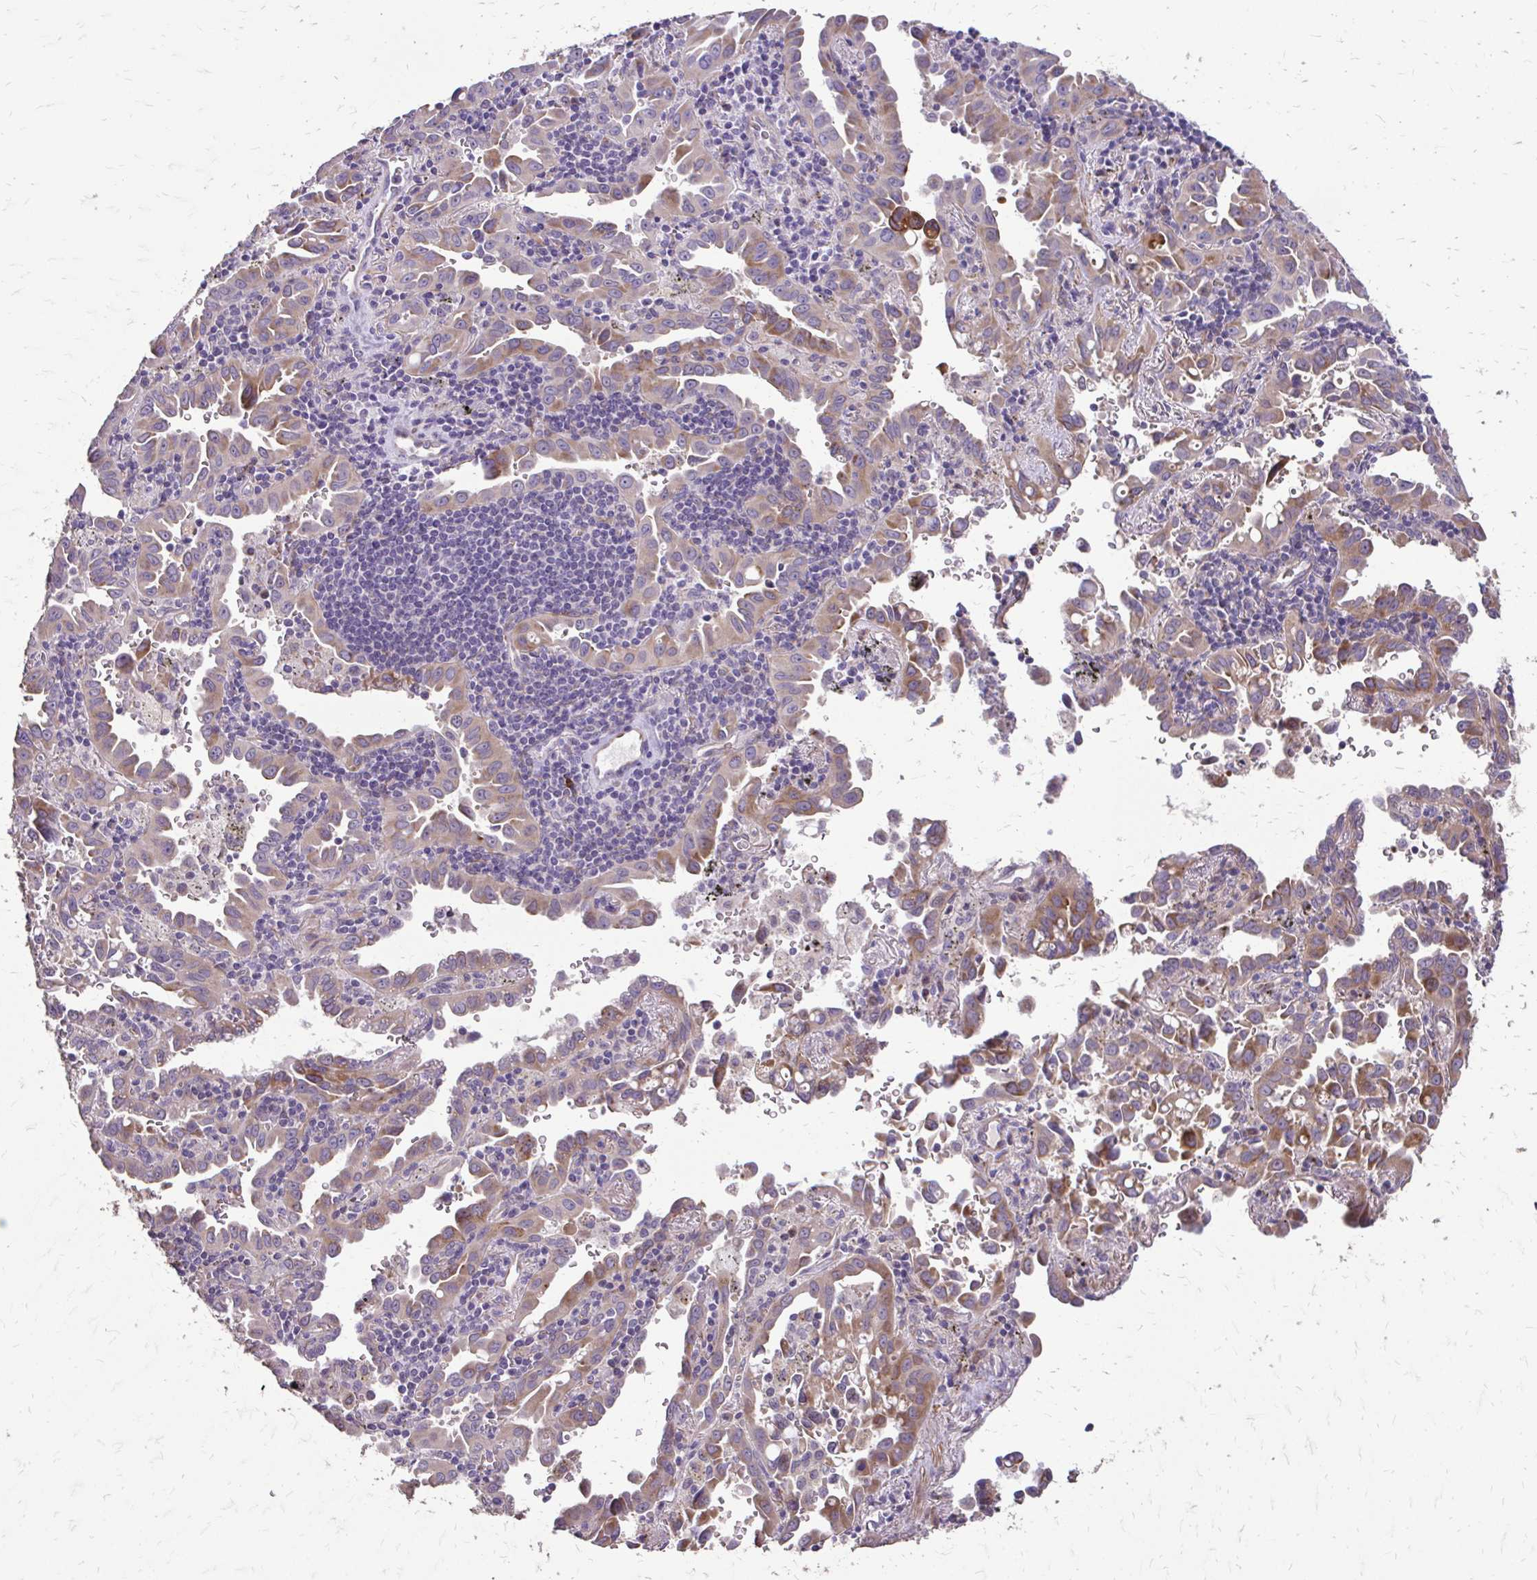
{"staining": {"intensity": "moderate", "quantity": ">75%", "location": "cytoplasmic/membranous"}, "tissue": "lung cancer", "cell_type": "Tumor cells", "image_type": "cancer", "snomed": [{"axis": "morphology", "description": "Adenocarcinoma, NOS"}, {"axis": "topography", "description": "Lung"}], "caption": "Moderate cytoplasmic/membranous staining for a protein is appreciated in approximately >75% of tumor cells of adenocarcinoma (lung) using immunohistochemistry.", "gene": "MYORG", "patient": {"sex": "male", "age": 68}}